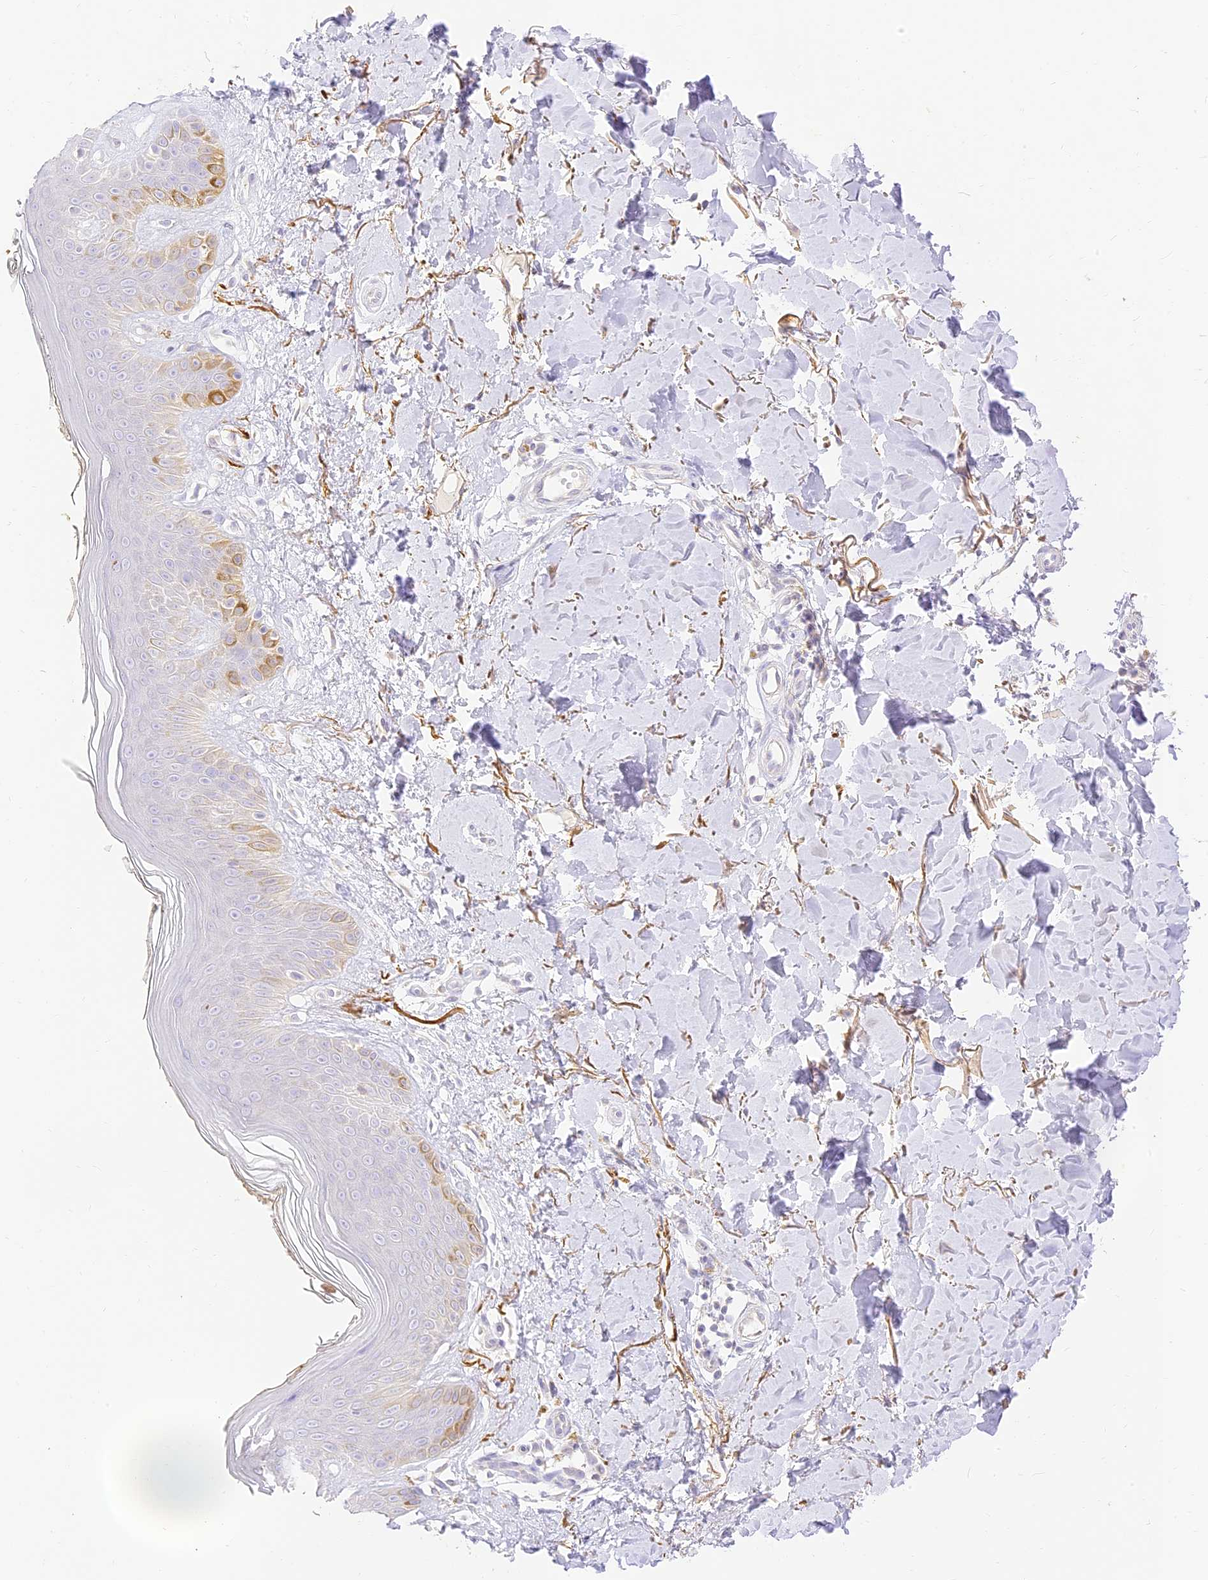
{"staining": {"intensity": "negative", "quantity": "none", "location": "none"}, "tissue": "skin", "cell_type": "Fibroblasts", "image_type": "normal", "snomed": [{"axis": "morphology", "description": "Normal tissue, NOS"}, {"axis": "topography", "description": "Skin"}], "caption": "Immunohistochemistry (IHC) image of normal skin: skin stained with DAB (3,3'-diaminobenzidine) exhibits no significant protein staining in fibroblasts.", "gene": "SEC13", "patient": {"sex": "female", "age": 64}}